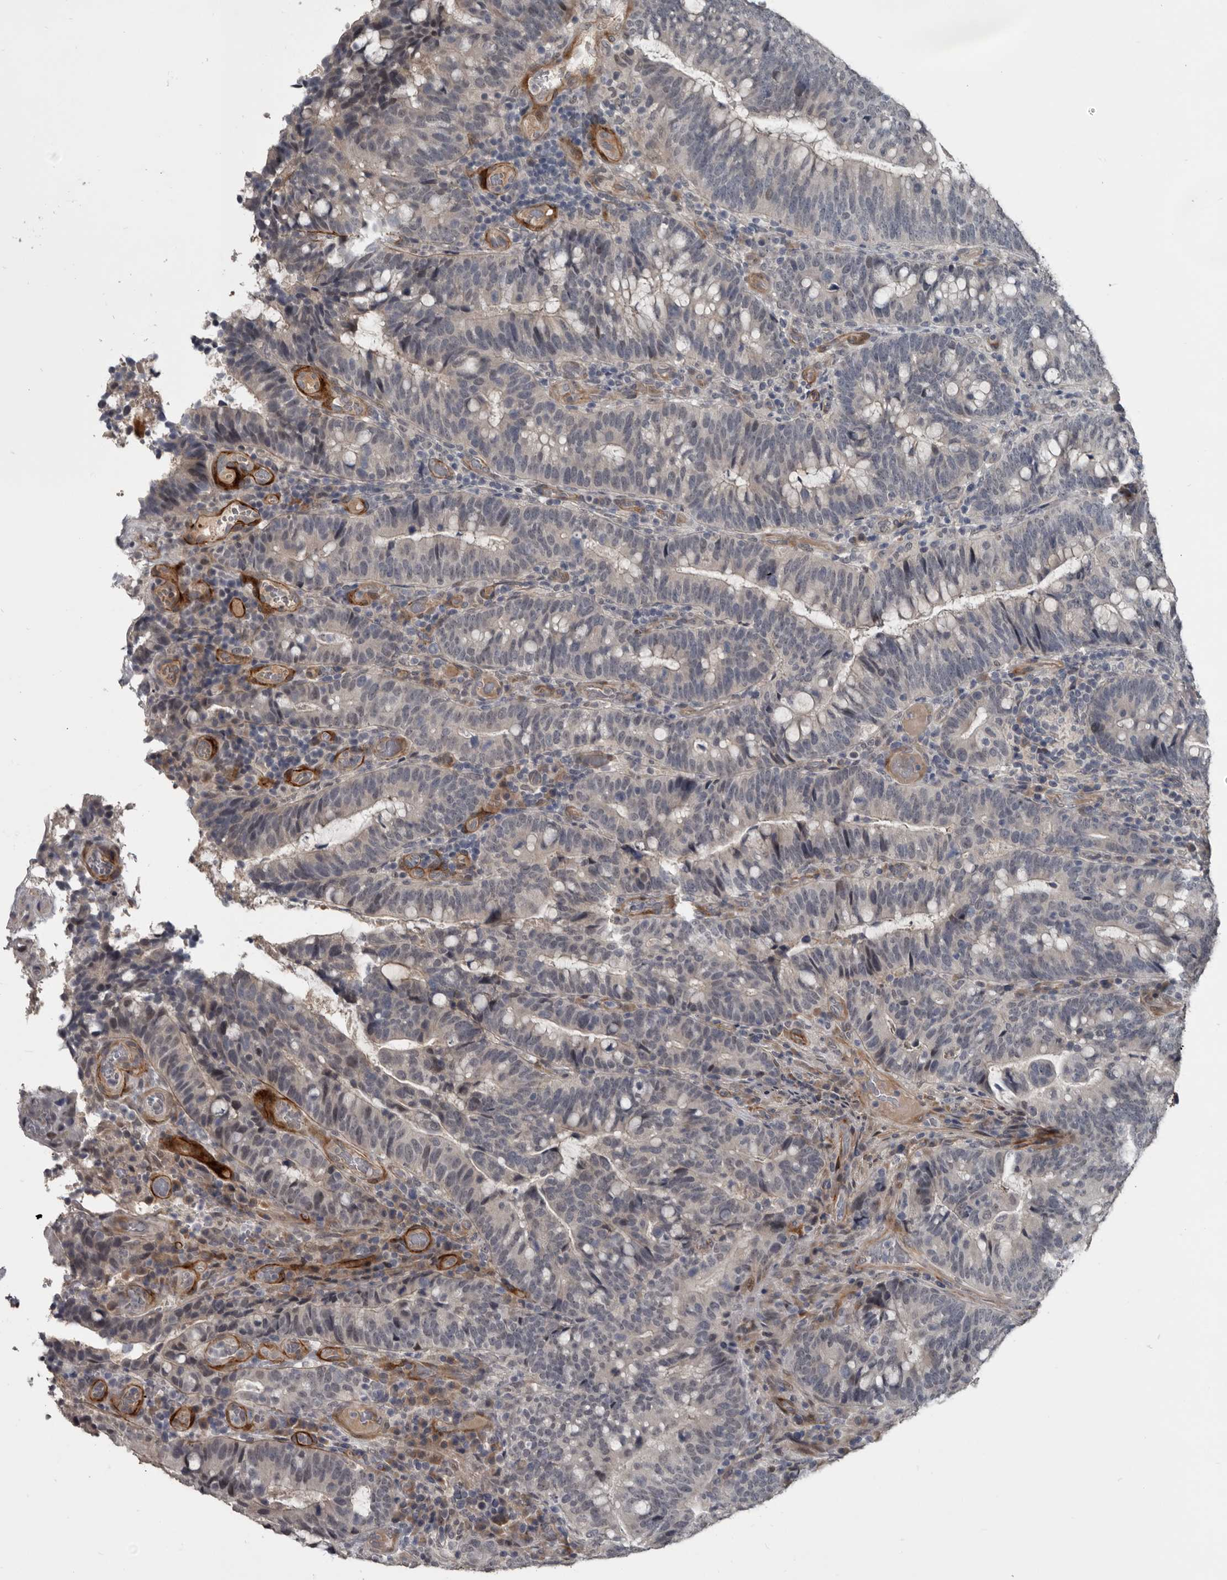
{"staining": {"intensity": "negative", "quantity": "none", "location": "none"}, "tissue": "colorectal cancer", "cell_type": "Tumor cells", "image_type": "cancer", "snomed": [{"axis": "morphology", "description": "Adenocarcinoma, NOS"}, {"axis": "topography", "description": "Colon"}], "caption": "A high-resolution image shows immunohistochemistry staining of colorectal adenocarcinoma, which reveals no significant expression in tumor cells.", "gene": "C1orf216", "patient": {"sex": "female", "age": 66}}